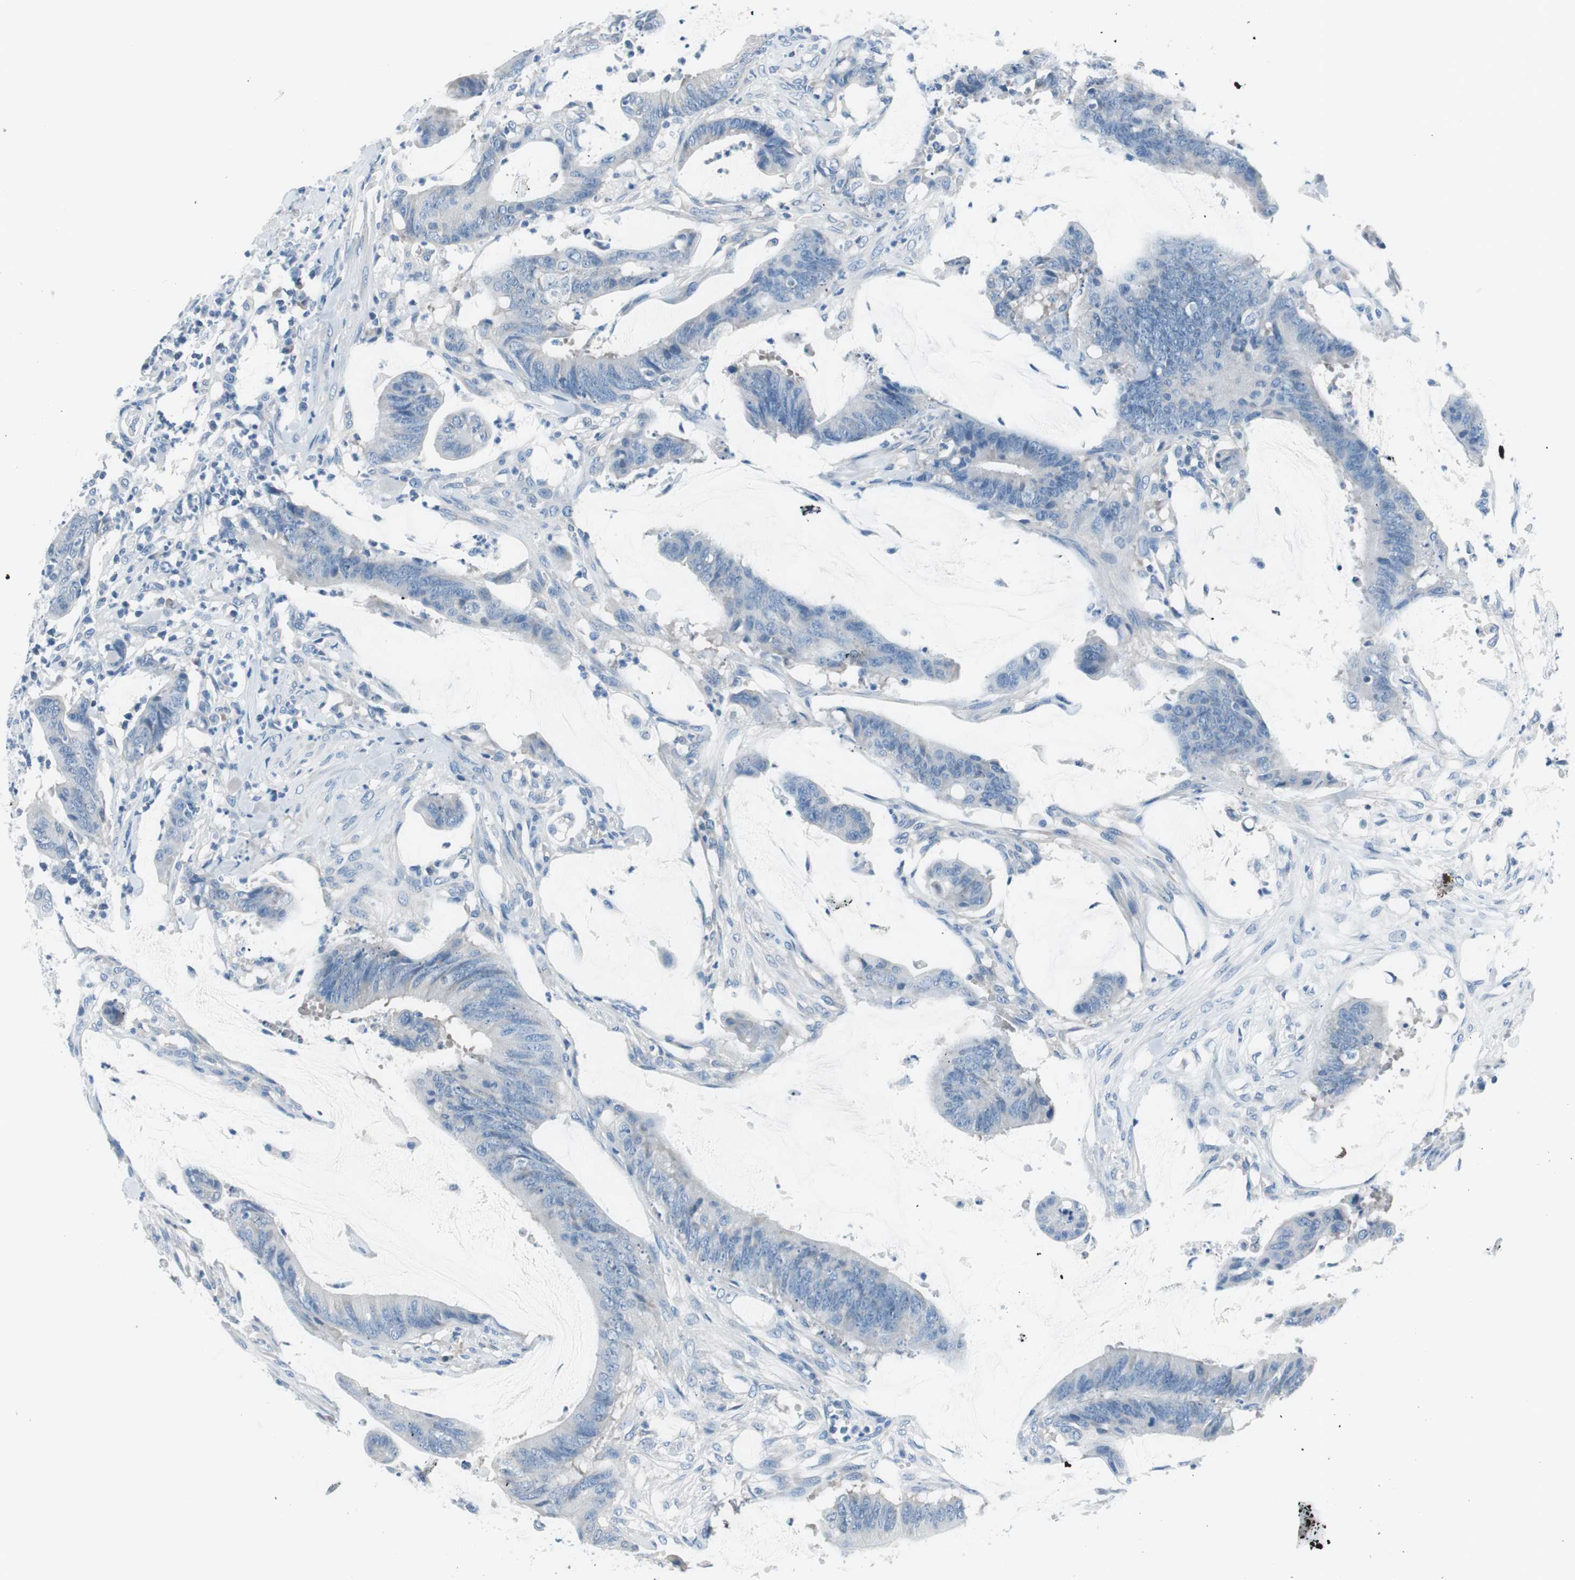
{"staining": {"intensity": "negative", "quantity": "none", "location": "none"}, "tissue": "colorectal cancer", "cell_type": "Tumor cells", "image_type": "cancer", "snomed": [{"axis": "morphology", "description": "Adenocarcinoma, NOS"}, {"axis": "topography", "description": "Rectum"}], "caption": "High power microscopy photomicrograph of an immunohistochemistry (IHC) image of colorectal adenocarcinoma, revealing no significant expression in tumor cells. The staining was performed using DAB to visualize the protein expression in brown, while the nuclei were stained in blue with hematoxylin (Magnification: 20x).", "gene": "EVA1A", "patient": {"sex": "female", "age": 66}}